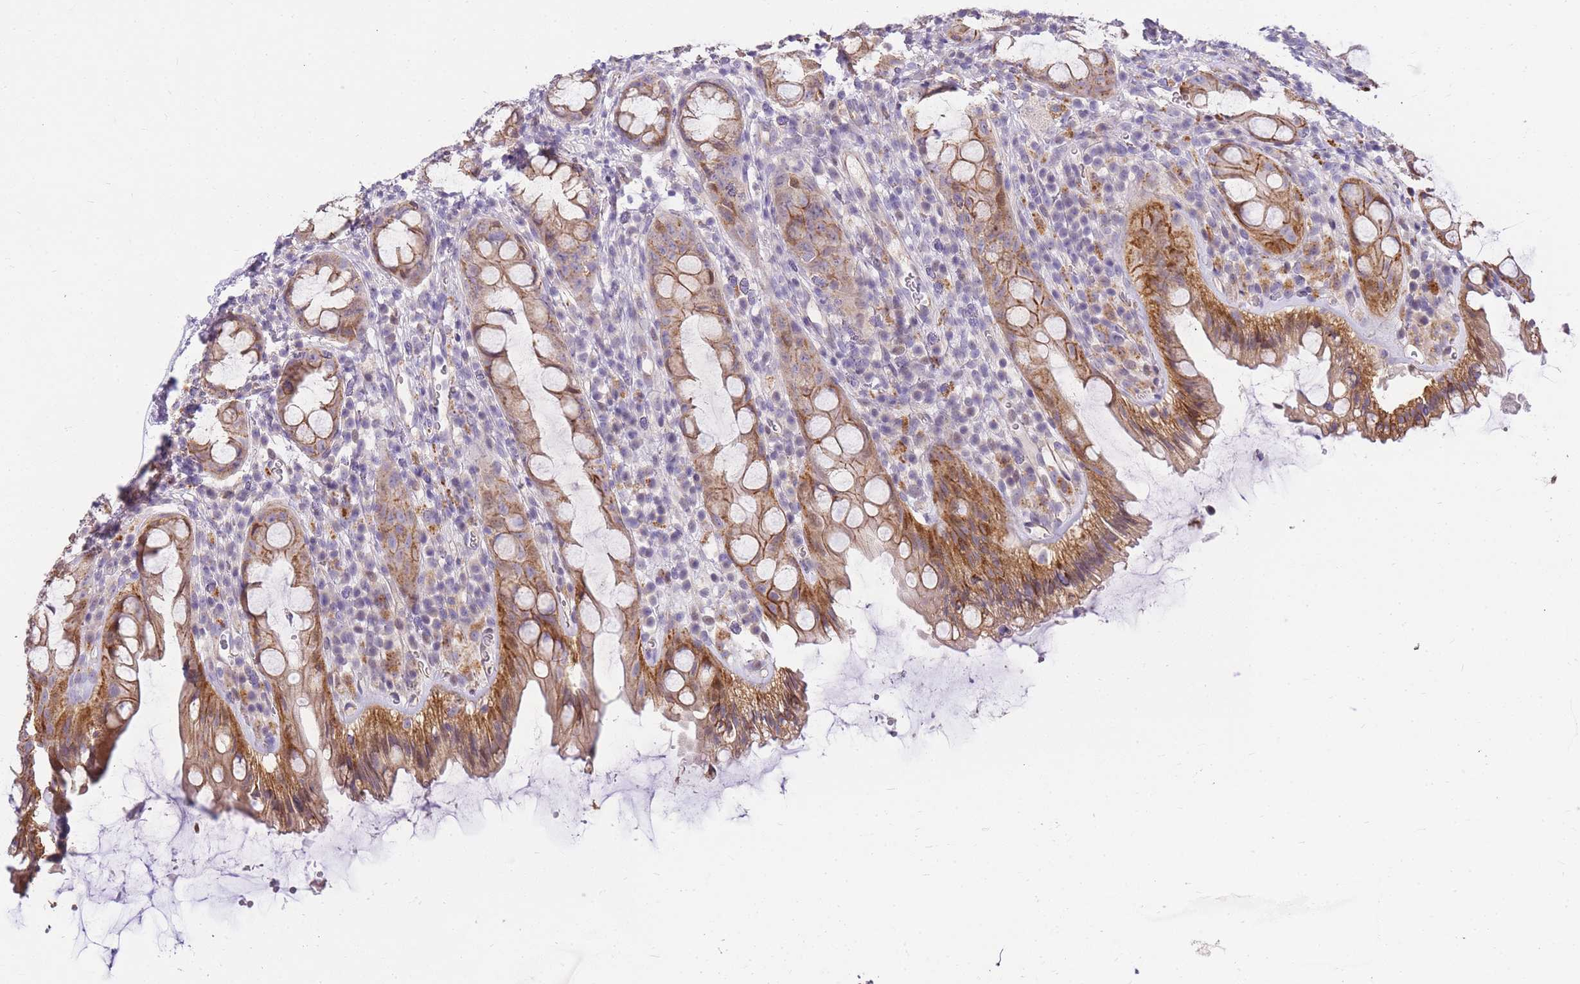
{"staining": {"intensity": "moderate", "quantity": ">75%", "location": "cytoplasmic/membranous"}, "tissue": "rectum", "cell_type": "Glandular cells", "image_type": "normal", "snomed": [{"axis": "morphology", "description": "Normal tissue, NOS"}, {"axis": "topography", "description": "Rectum"}], "caption": "Immunohistochemistry (IHC) photomicrograph of unremarkable rectum: human rectum stained using immunohistochemistry reveals medium levels of moderate protein expression localized specifically in the cytoplasmic/membranous of glandular cells, appearing as a cytoplasmic/membranous brown color.", "gene": "CLBA1", "patient": {"sex": "female", "age": 57}}